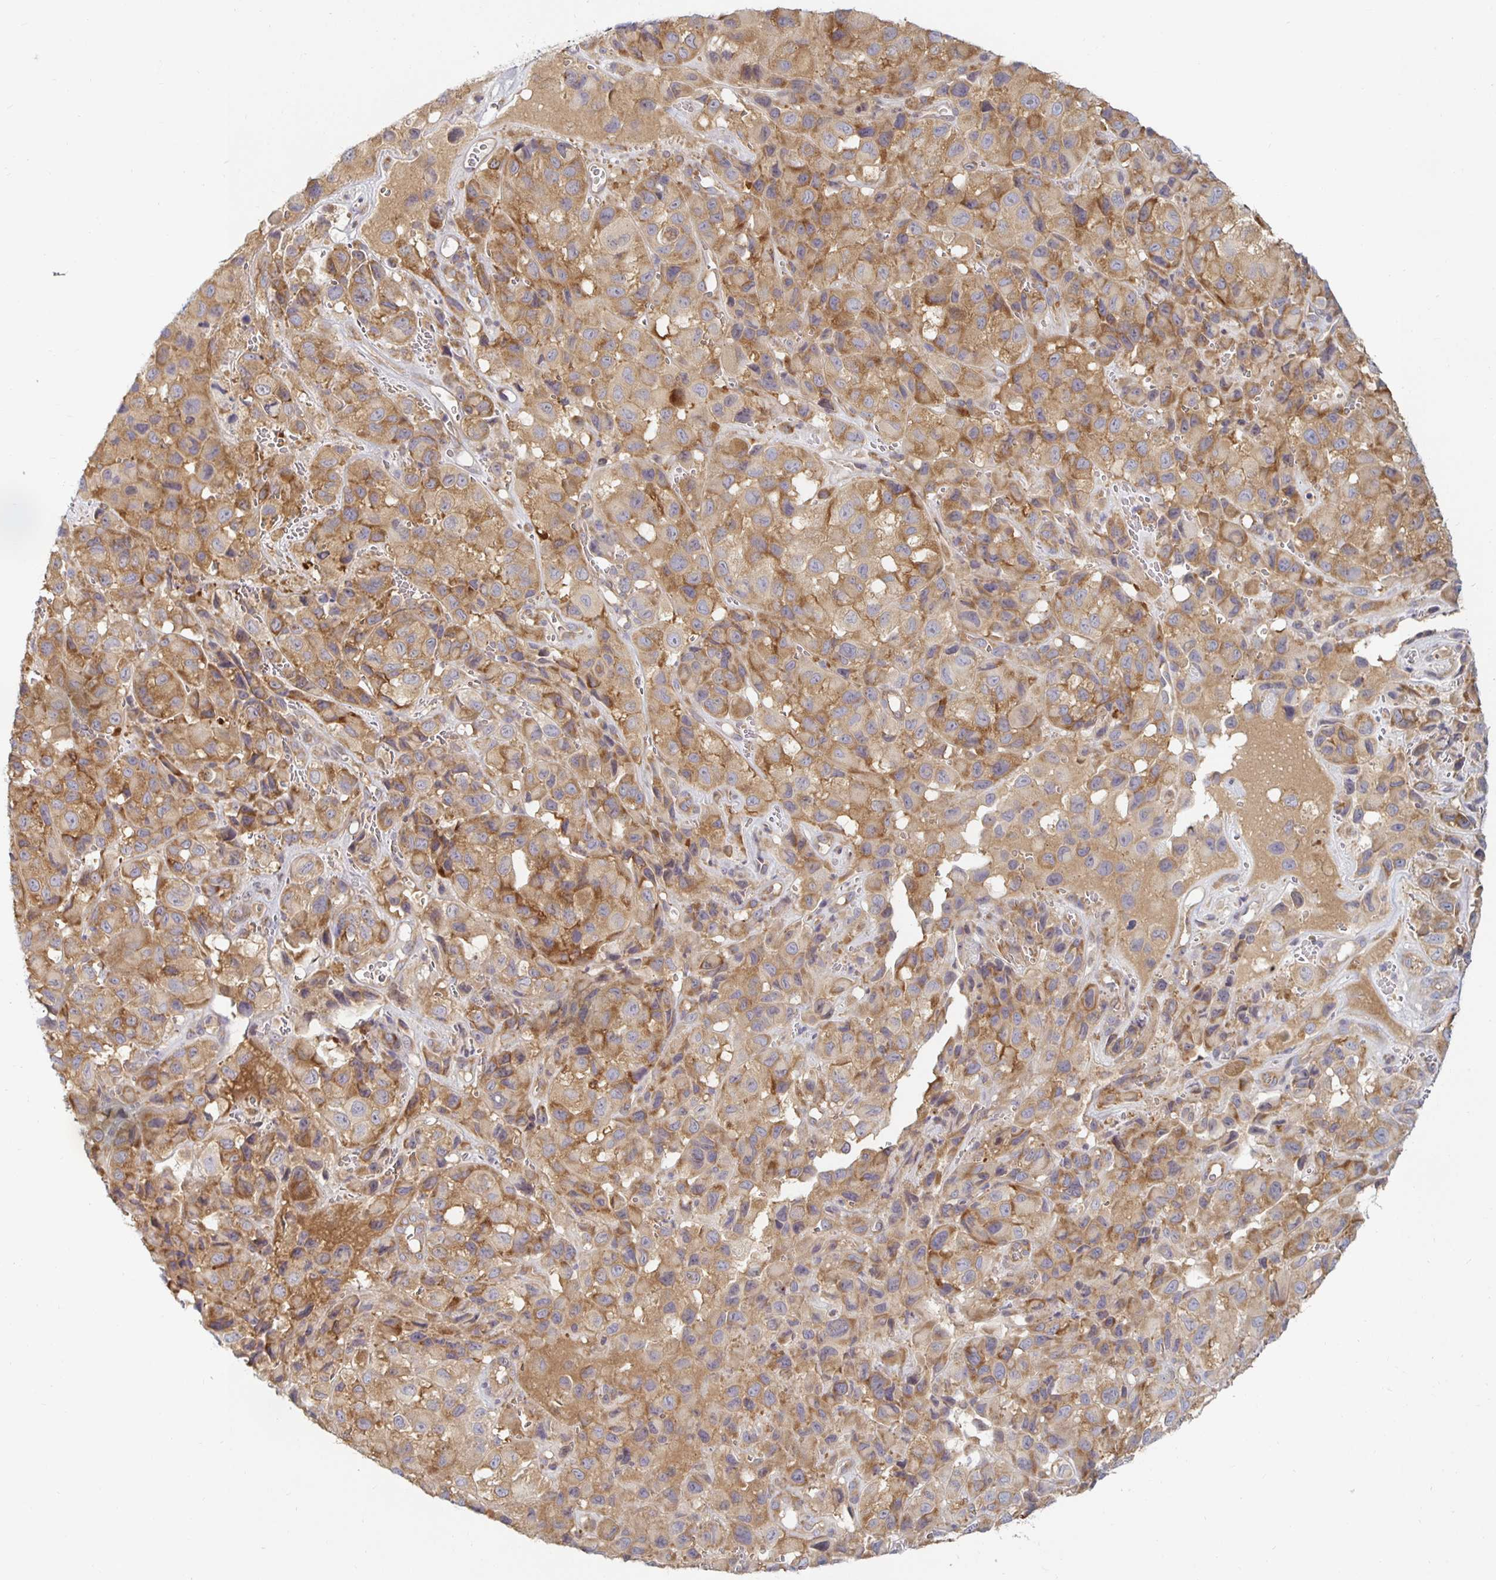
{"staining": {"intensity": "moderate", "quantity": ">75%", "location": "cytoplasmic/membranous"}, "tissue": "melanoma", "cell_type": "Tumor cells", "image_type": "cancer", "snomed": [{"axis": "morphology", "description": "Malignant melanoma, NOS"}, {"axis": "topography", "description": "Skin"}], "caption": "Melanoma stained with a protein marker exhibits moderate staining in tumor cells.", "gene": "PDAP1", "patient": {"sex": "male", "age": 93}}